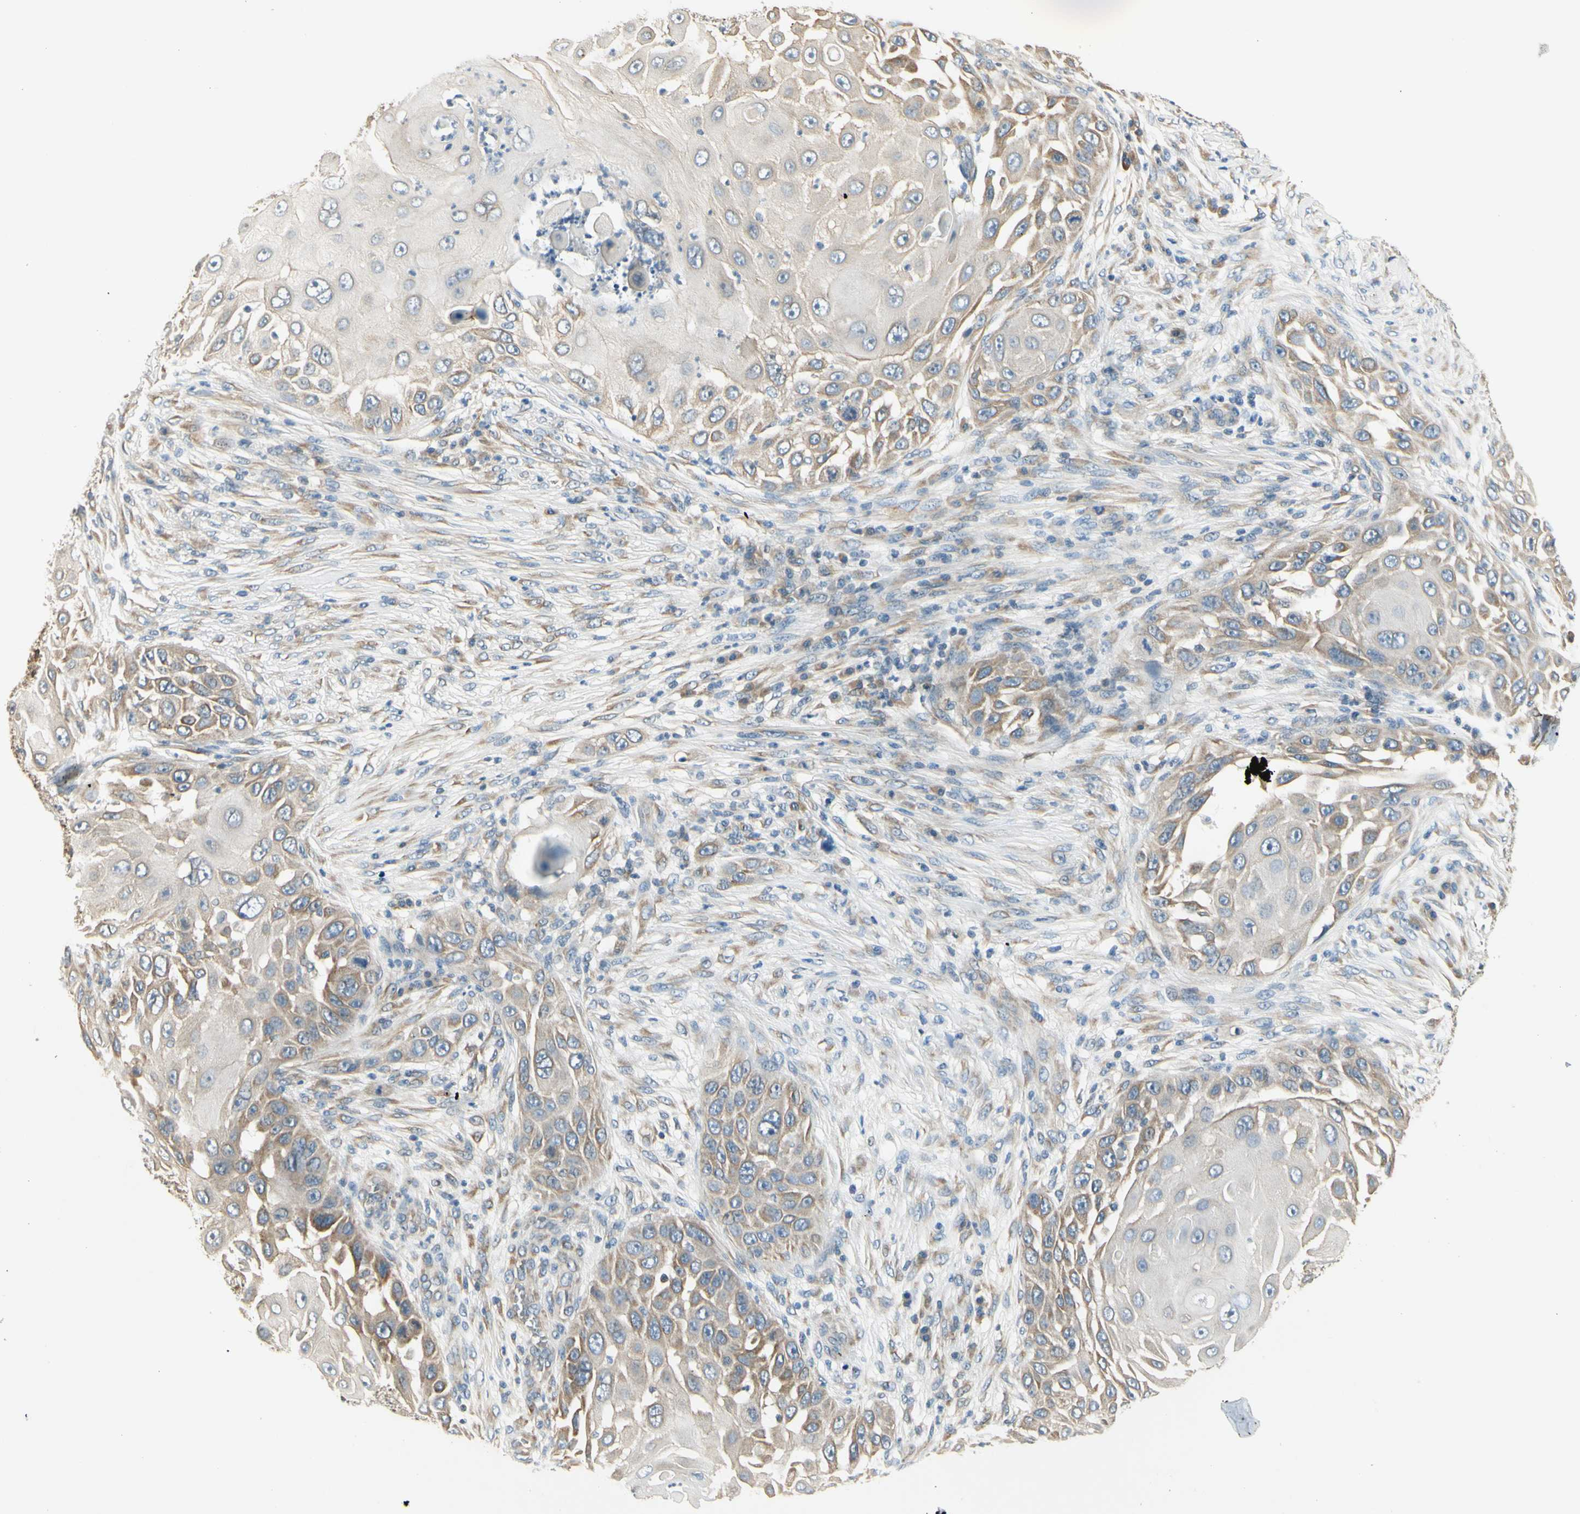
{"staining": {"intensity": "weak", "quantity": "25%-75%", "location": "cytoplasmic/membranous"}, "tissue": "skin cancer", "cell_type": "Tumor cells", "image_type": "cancer", "snomed": [{"axis": "morphology", "description": "Squamous cell carcinoma, NOS"}, {"axis": "topography", "description": "Skin"}], "caption": "This image shows IHC staining of skin cancer, with low weak cytoplasmic/membranous expression in about 25%-75% of tumor cells.", "gene": "IGDCC4", "patient": {"sex": "female", "age": 44}}